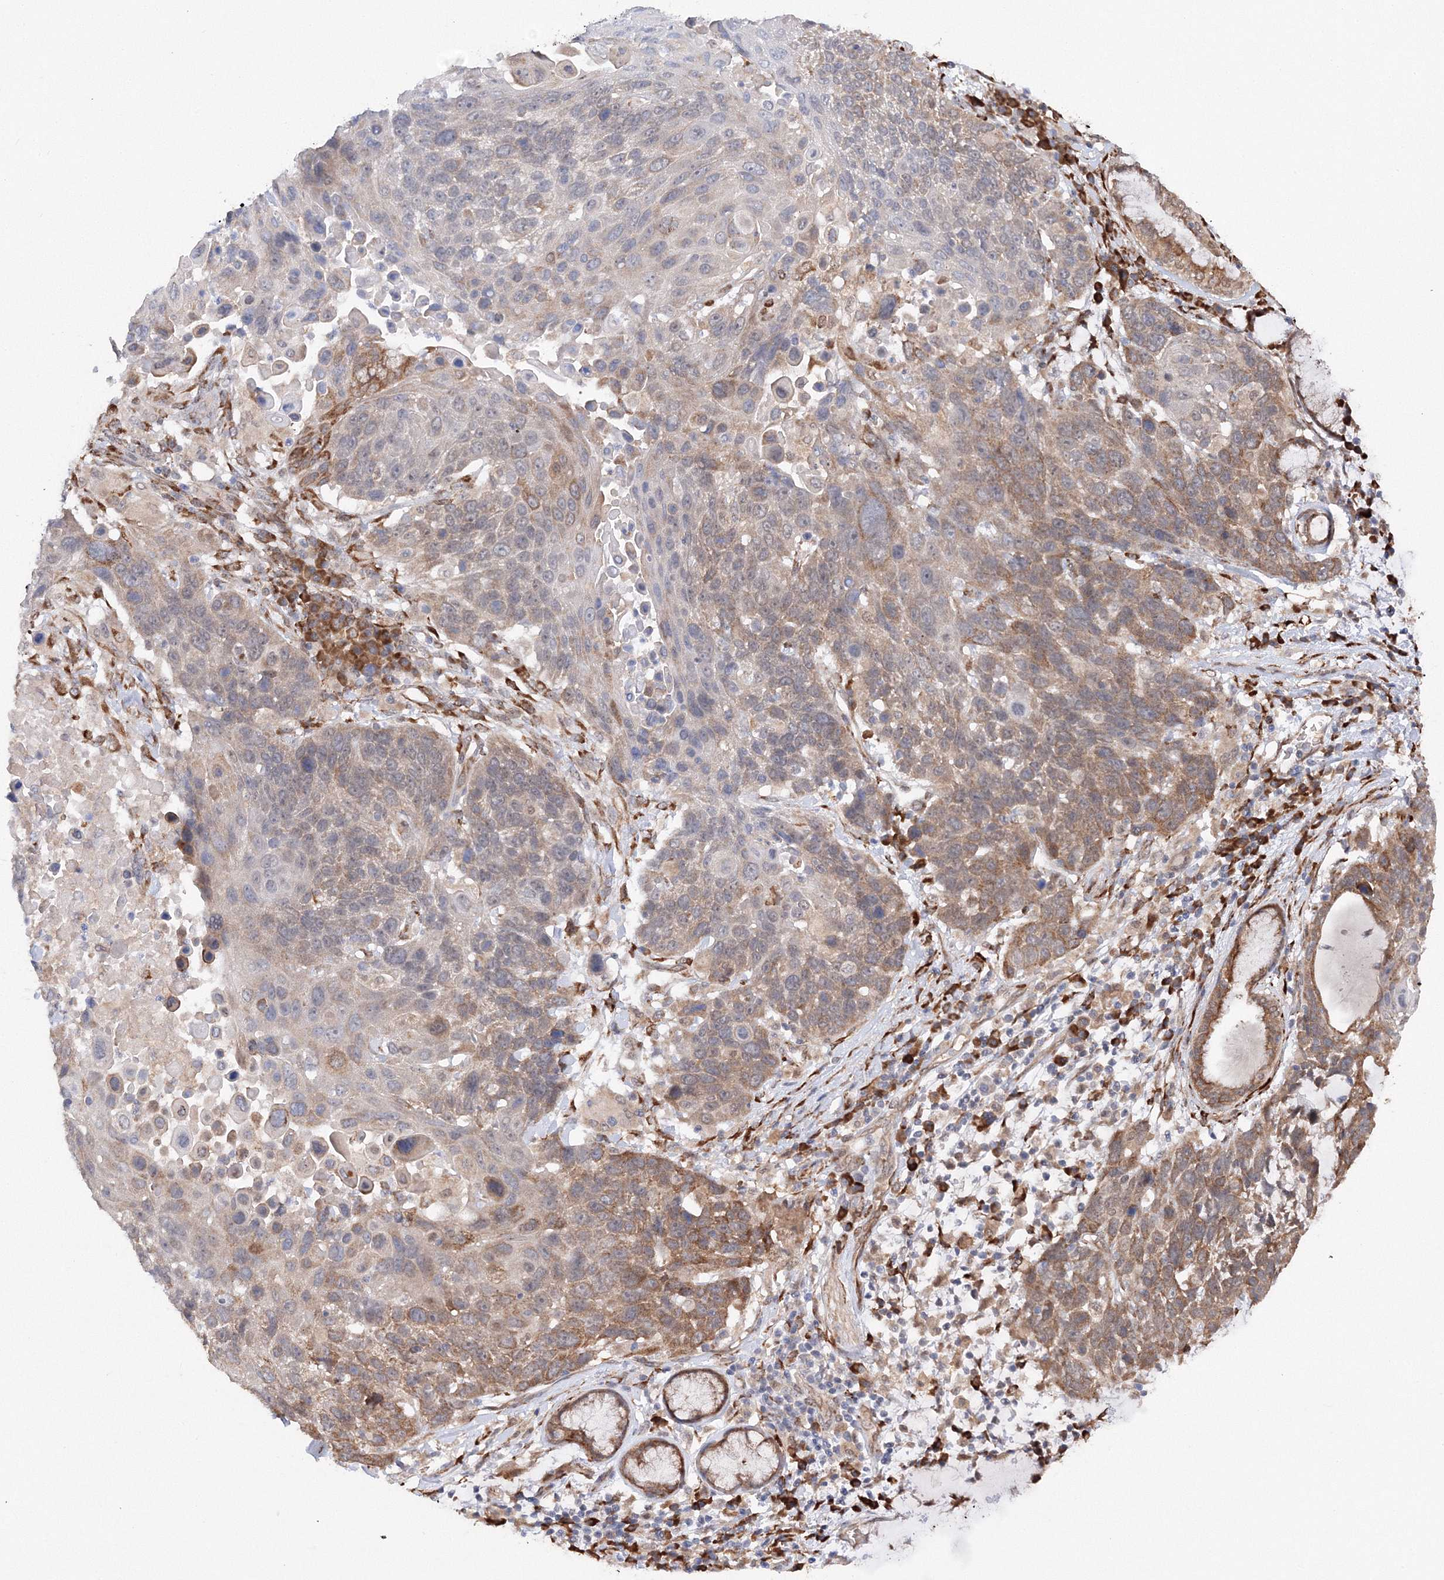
{"staining": {"intensity": "moderate", "quantity": "25%-75%", "location": "cytoplasmic/membranous"}, "tissue": "lung cancer", "cell_type": "Tumor cells", "image_type": "cancer", "snomed": [{"axis": "morphology", "description": "Squamous cell carcinoma, NOS"}, {"axis": "topography", "description": "Lung"}], "caption": "Protein expression analysis of lung squamous cell carcinoma reveals moderate cytoplasmic/membranous staining in approximately 25%-75% of tumor cells.", "gene": "DIS3L2", "patient": {"sex": "male", "age": 66}}